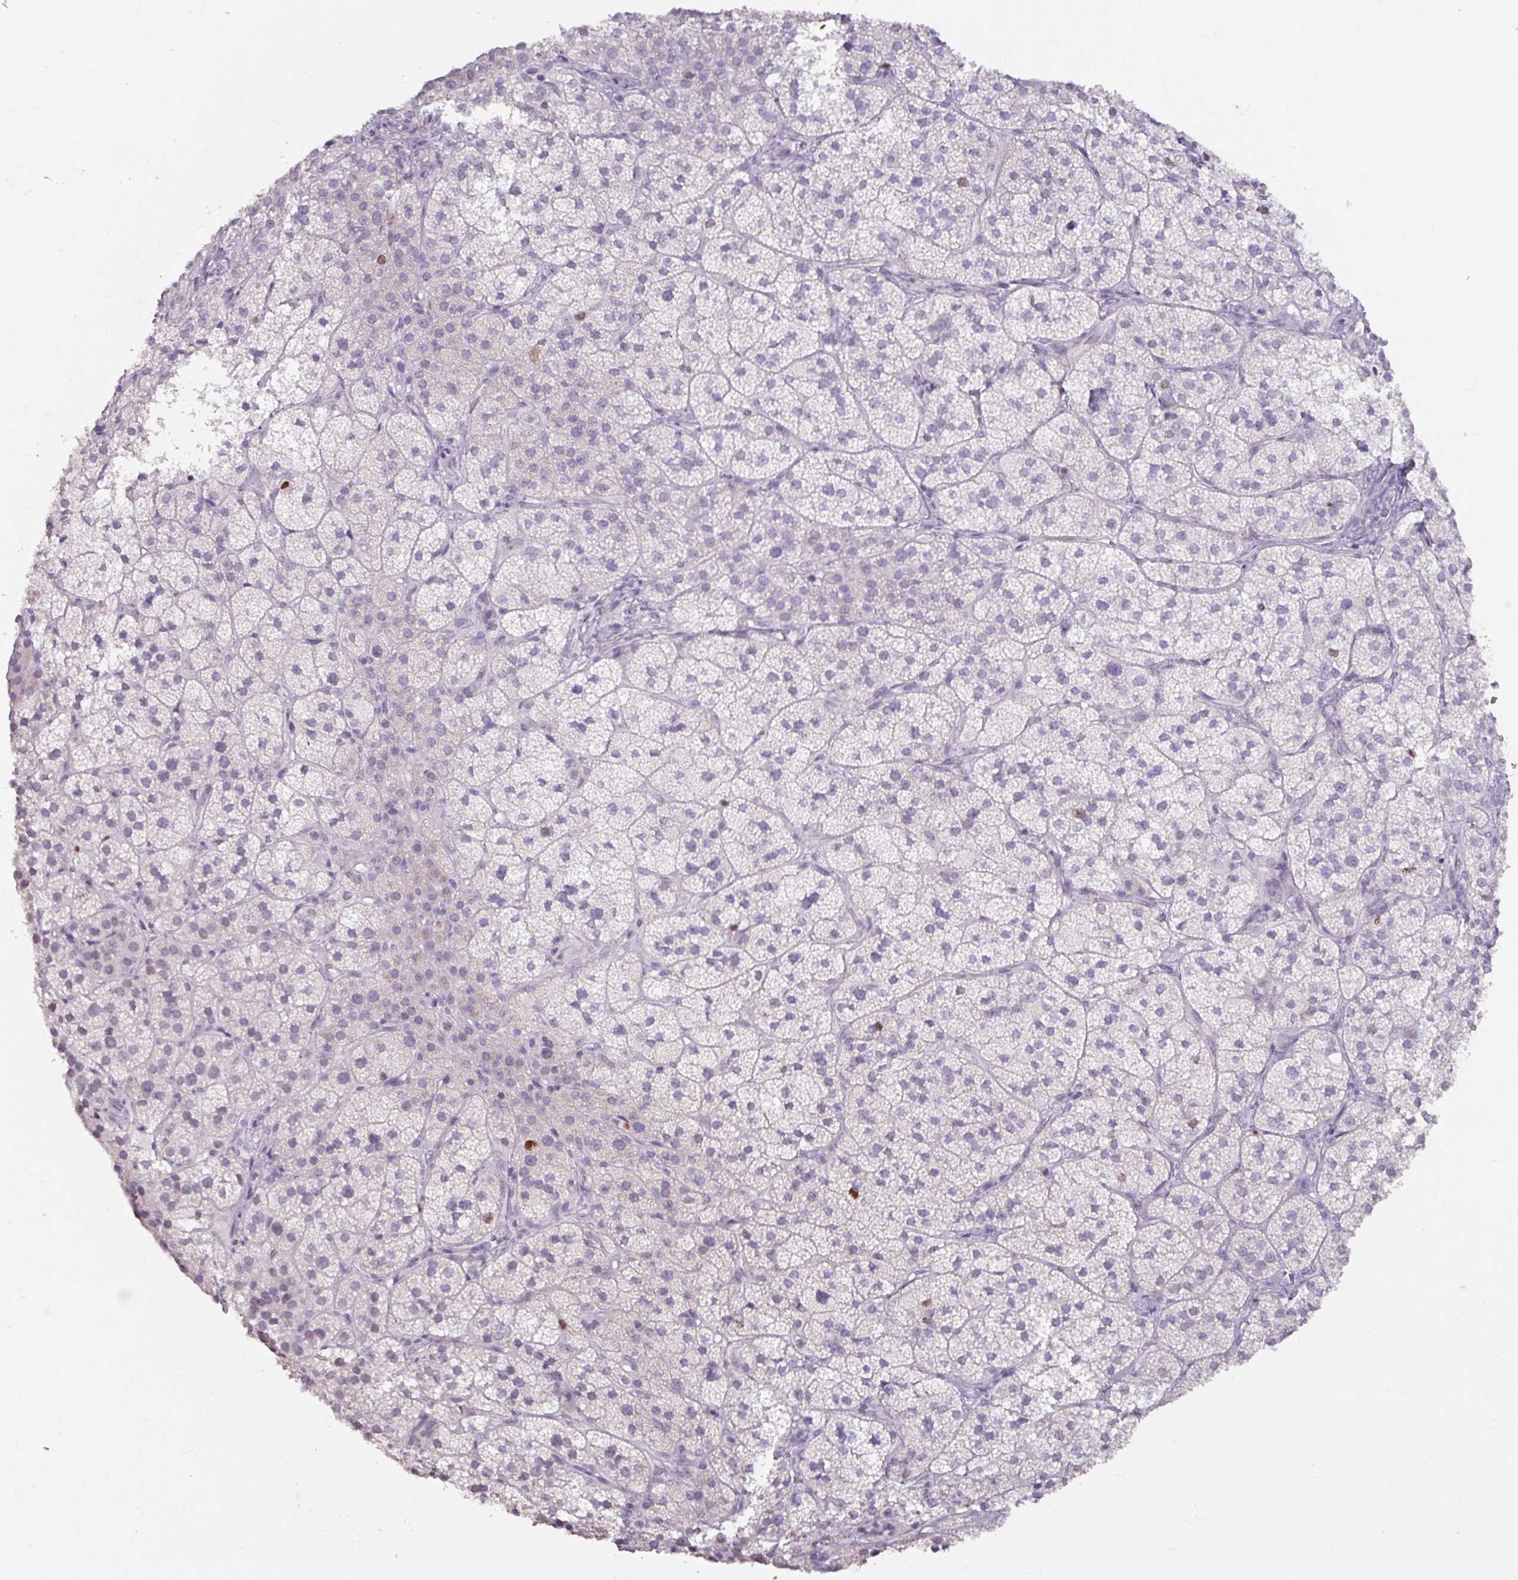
{"staining": {"intensity": "weak", "quantity": "25%-75%", "location": "cytoplasmic/membranous"}, "tissue": "adrenal gland", "cell_type": "Glandular cells", "image_type": "normal", "snomed": [{"axis": "morphology", "description": "Normal tissue, NOS"}, {"axis": "topography", "description": "Adrenal gland"}], "caption": "Protein analysis of benign adrenal gland shows weak cytoplasmic/membranous positivity in approximately 25%-75% of glandular cells.", "gene": "ATAD2", "patient": {"sex": "female", "age": 58}}